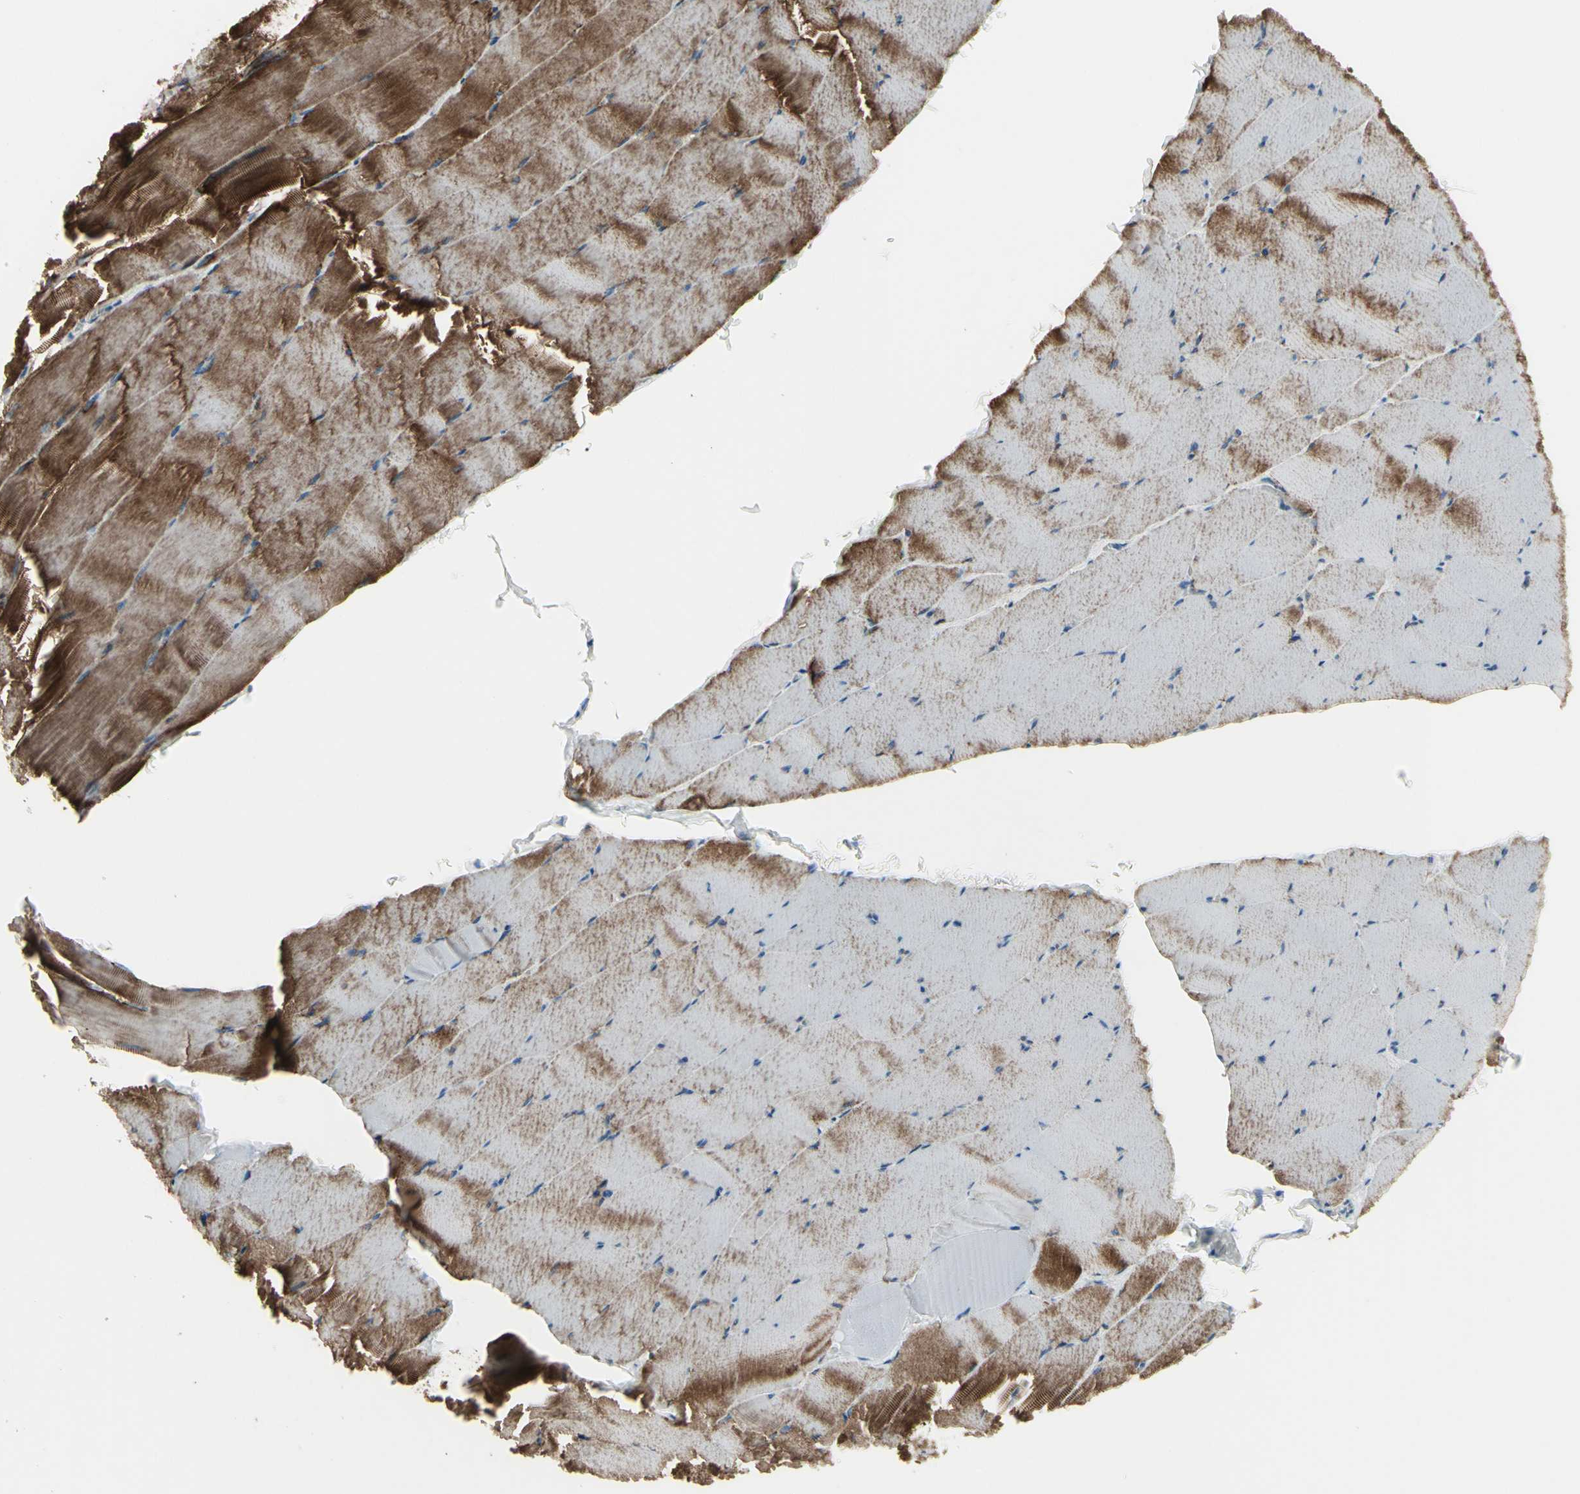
{"staining": {"intensity": "strong", "quantity": ">75%", "location": "cytoplasmic/membranous"}, "tissue": "skeletal muscle", "cell_type": "Myocytes", "image_type": "normal", "snomed": [{"axis": "morphology", "description": "Normal tissue, NOS"}, {"axis": "topography", "description": "Skeletal muscle"}], "caption": "This is an image of immunohistochemistry staining of normal skeletal muscle, which shows strong expression in the cytoplasmic/membranous of myocytes.", "gene": "FAM171B", "patient": {"sex": "male", "age": 62}}